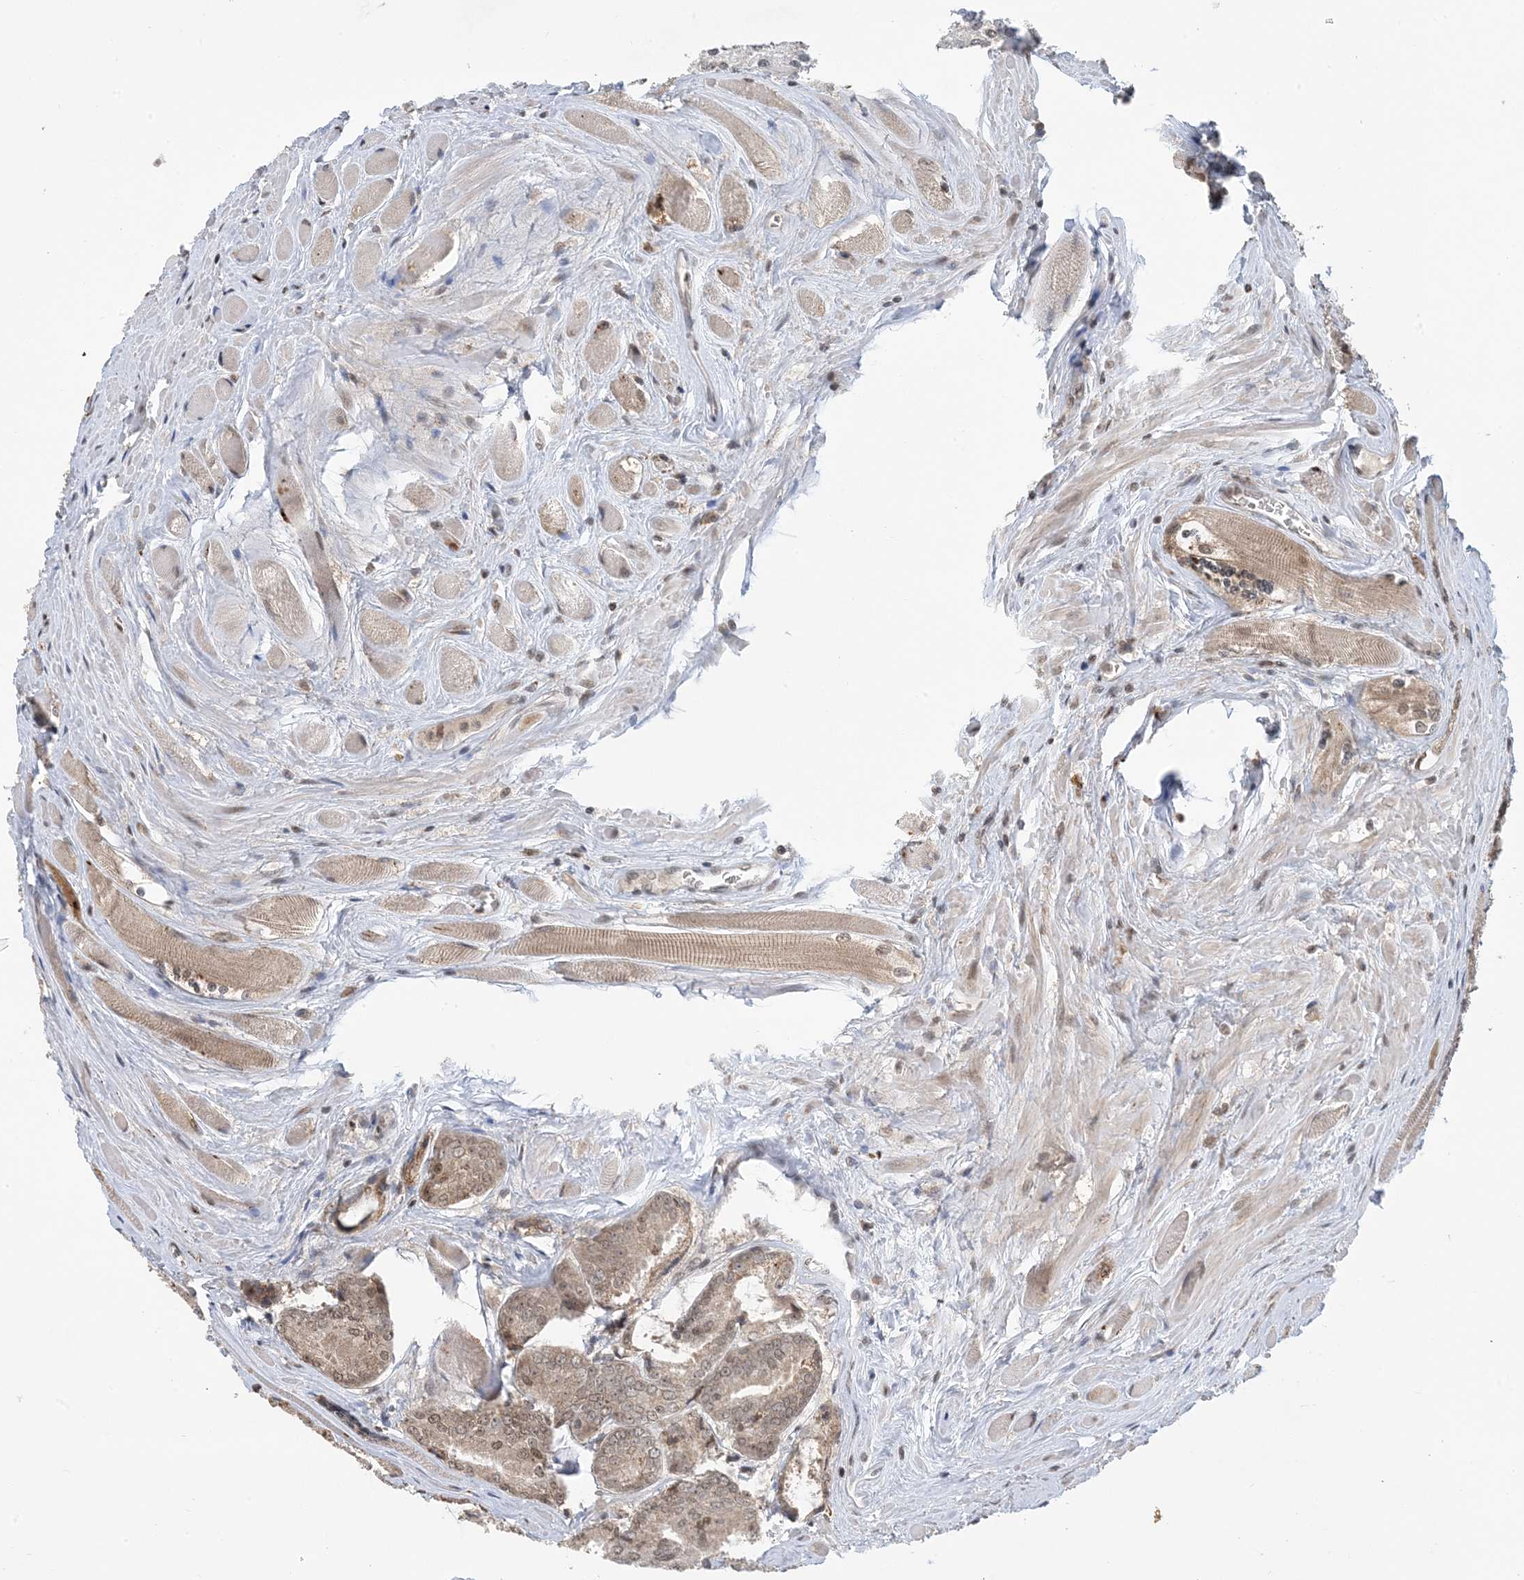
{"staining": {"intensity": "weak", "quantity": ">75%", "location": "cytoplasmic/membranous,nuclear"}, "tissue": "prostate cancer", "cell_type": "Tumor cells", "image_type": "cancer", "snomed": [{"axis": "morphology", "description": "Adenocarcinoma, Low grade"}, {"axis": "topography", "description": "Prostate"}], "caption": "Prostate cancer stained for a protein demonstrates weak cytoplasmic/membranous and nuclear positivity in tumor cells. The staining was performed using DAB, with brown indicating positive protein expression. Nuclei are stained blue with hematoxylin.", "gene": "ACYP2", "patient": {"sex": "male", "age": 67}}